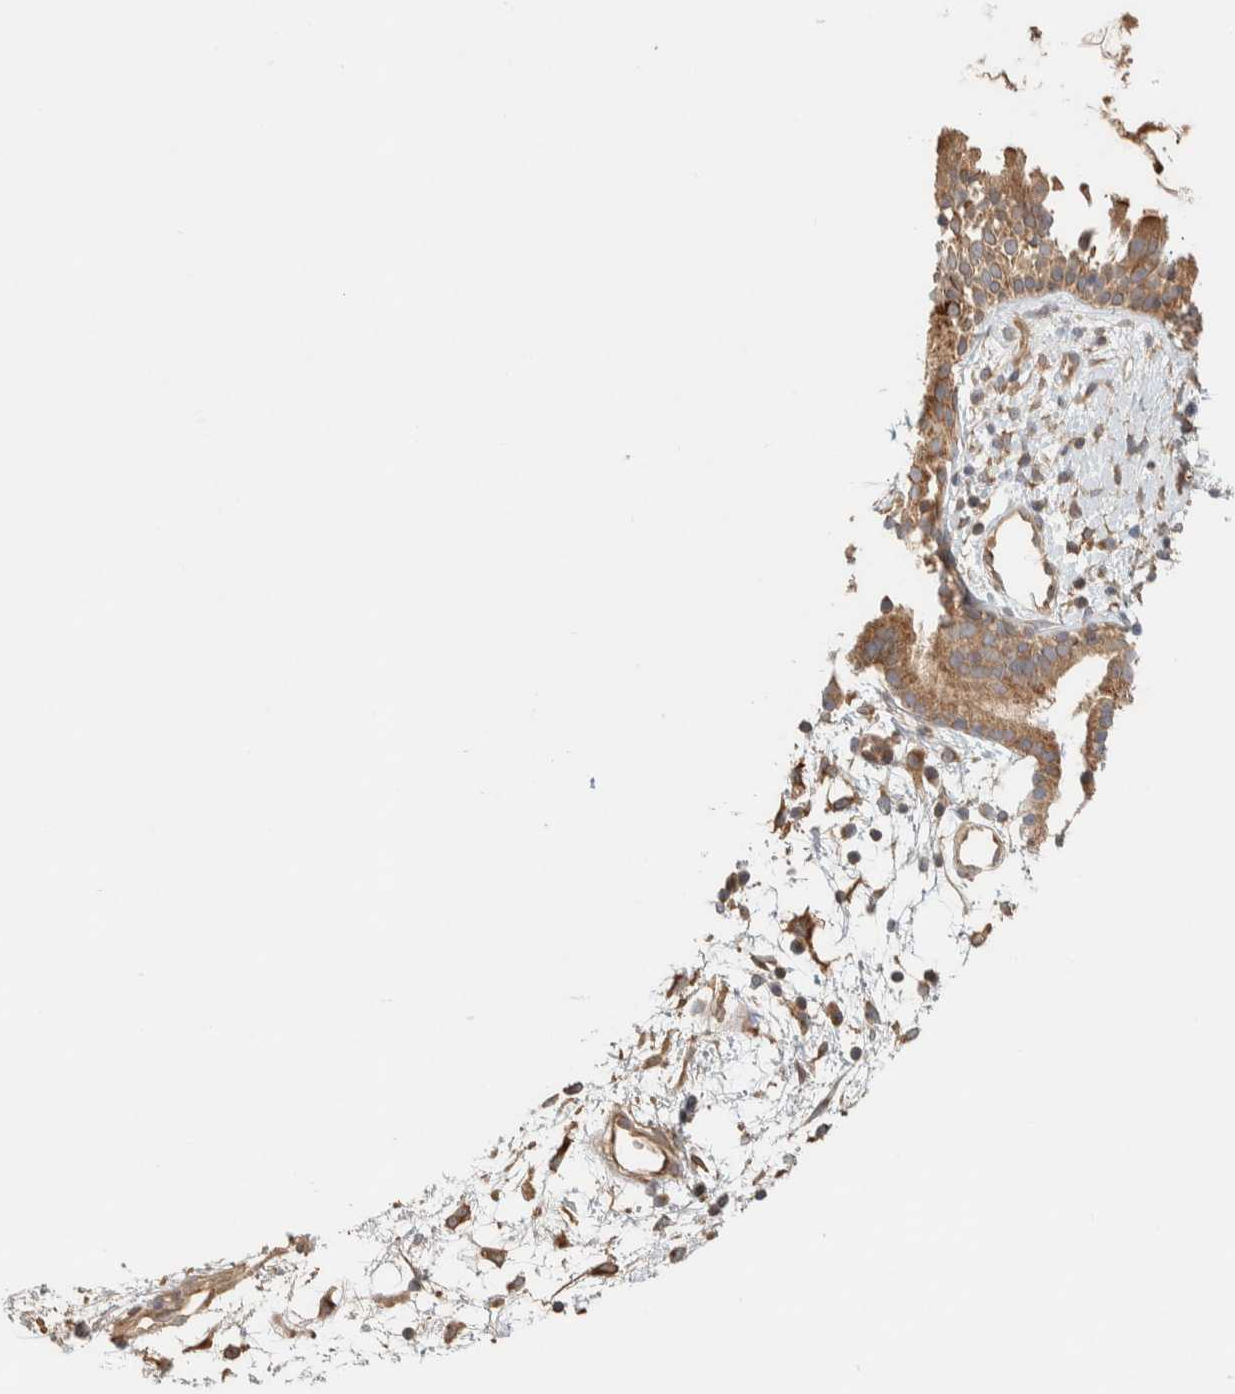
{"staining": {"intensity": "moderate", "quantity": ">75%", "location": "cytoplasmic/membranous"}, "tissue": "nasopharynx", "cell_type": "Respiratory epithelial cells", "image_type": "normal", "snomed": [{"axis": "morphology", "description": "Normal tissue, NOS"}, {"axis": "topography", "description": "Nasopharynx"}], "caption": "An image showing moderate cytoplasmic/membranous positivity in about >75% of respiratory epithelial cells in benign nasopharynx, as visualized by brown immunohistochemical staining.", "gene": "FAM167A", "patient": {"sex": "male", "age": 22}}